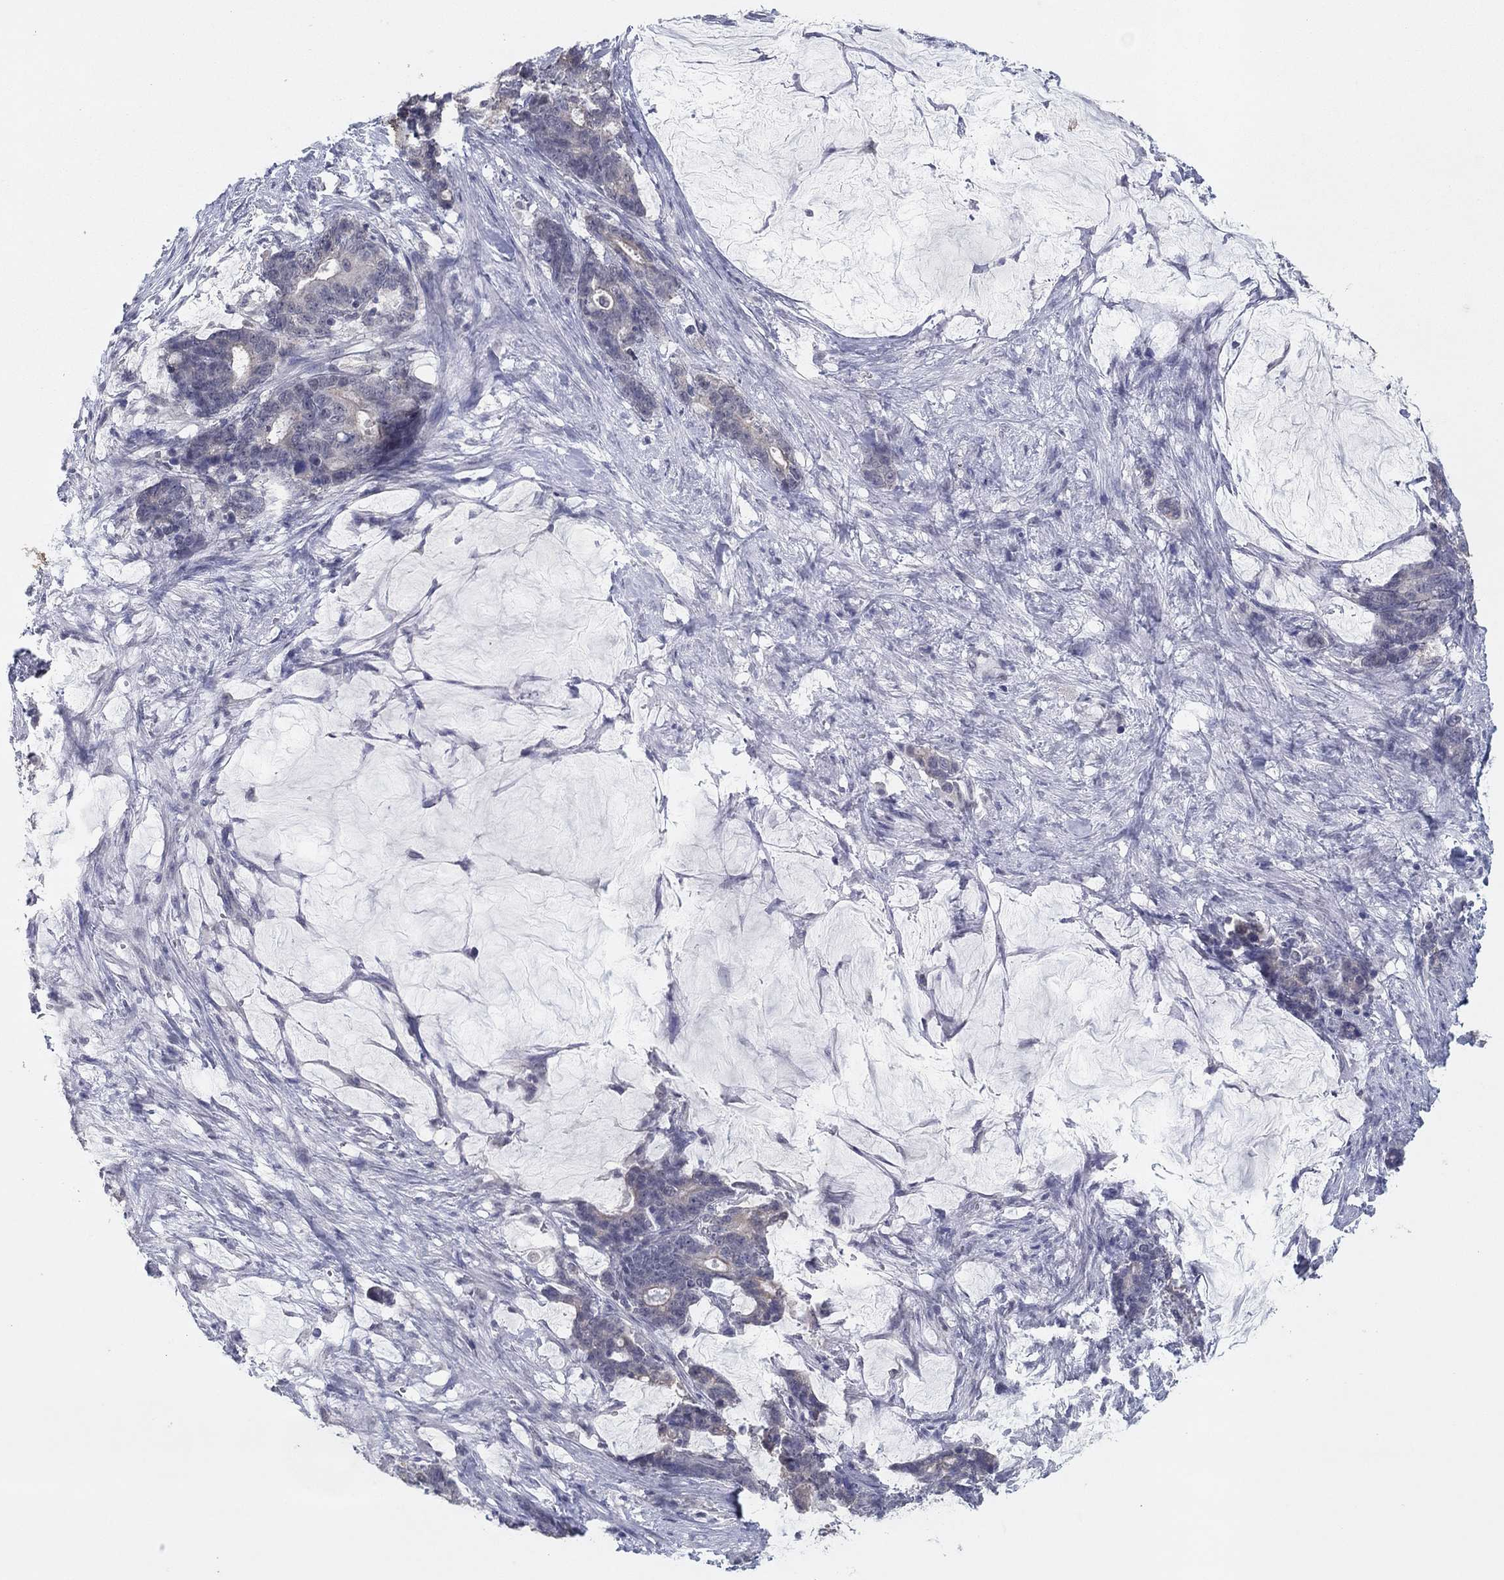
{"staining": {"intensity": "negative", "quantity": "none", "location": "none"}, "tissue": "stomach cancer", "cell_type": "Tumor cells", "image_type": "cancer", "snomed": [{"axis": "morphology", "description": "Normal tissue, NOS"}, {"axis": "morphology", "description": "Adenocarcinoma, NOS"}, {"axis": "topography", "description": "Stomach"}], "caption": "A photomicrograph of stomach cancer stained for a protein exhibits no brown staining in tumor cells.", "gene": "SLC22A2", "patient": {"sex": "female", "age": 64}}